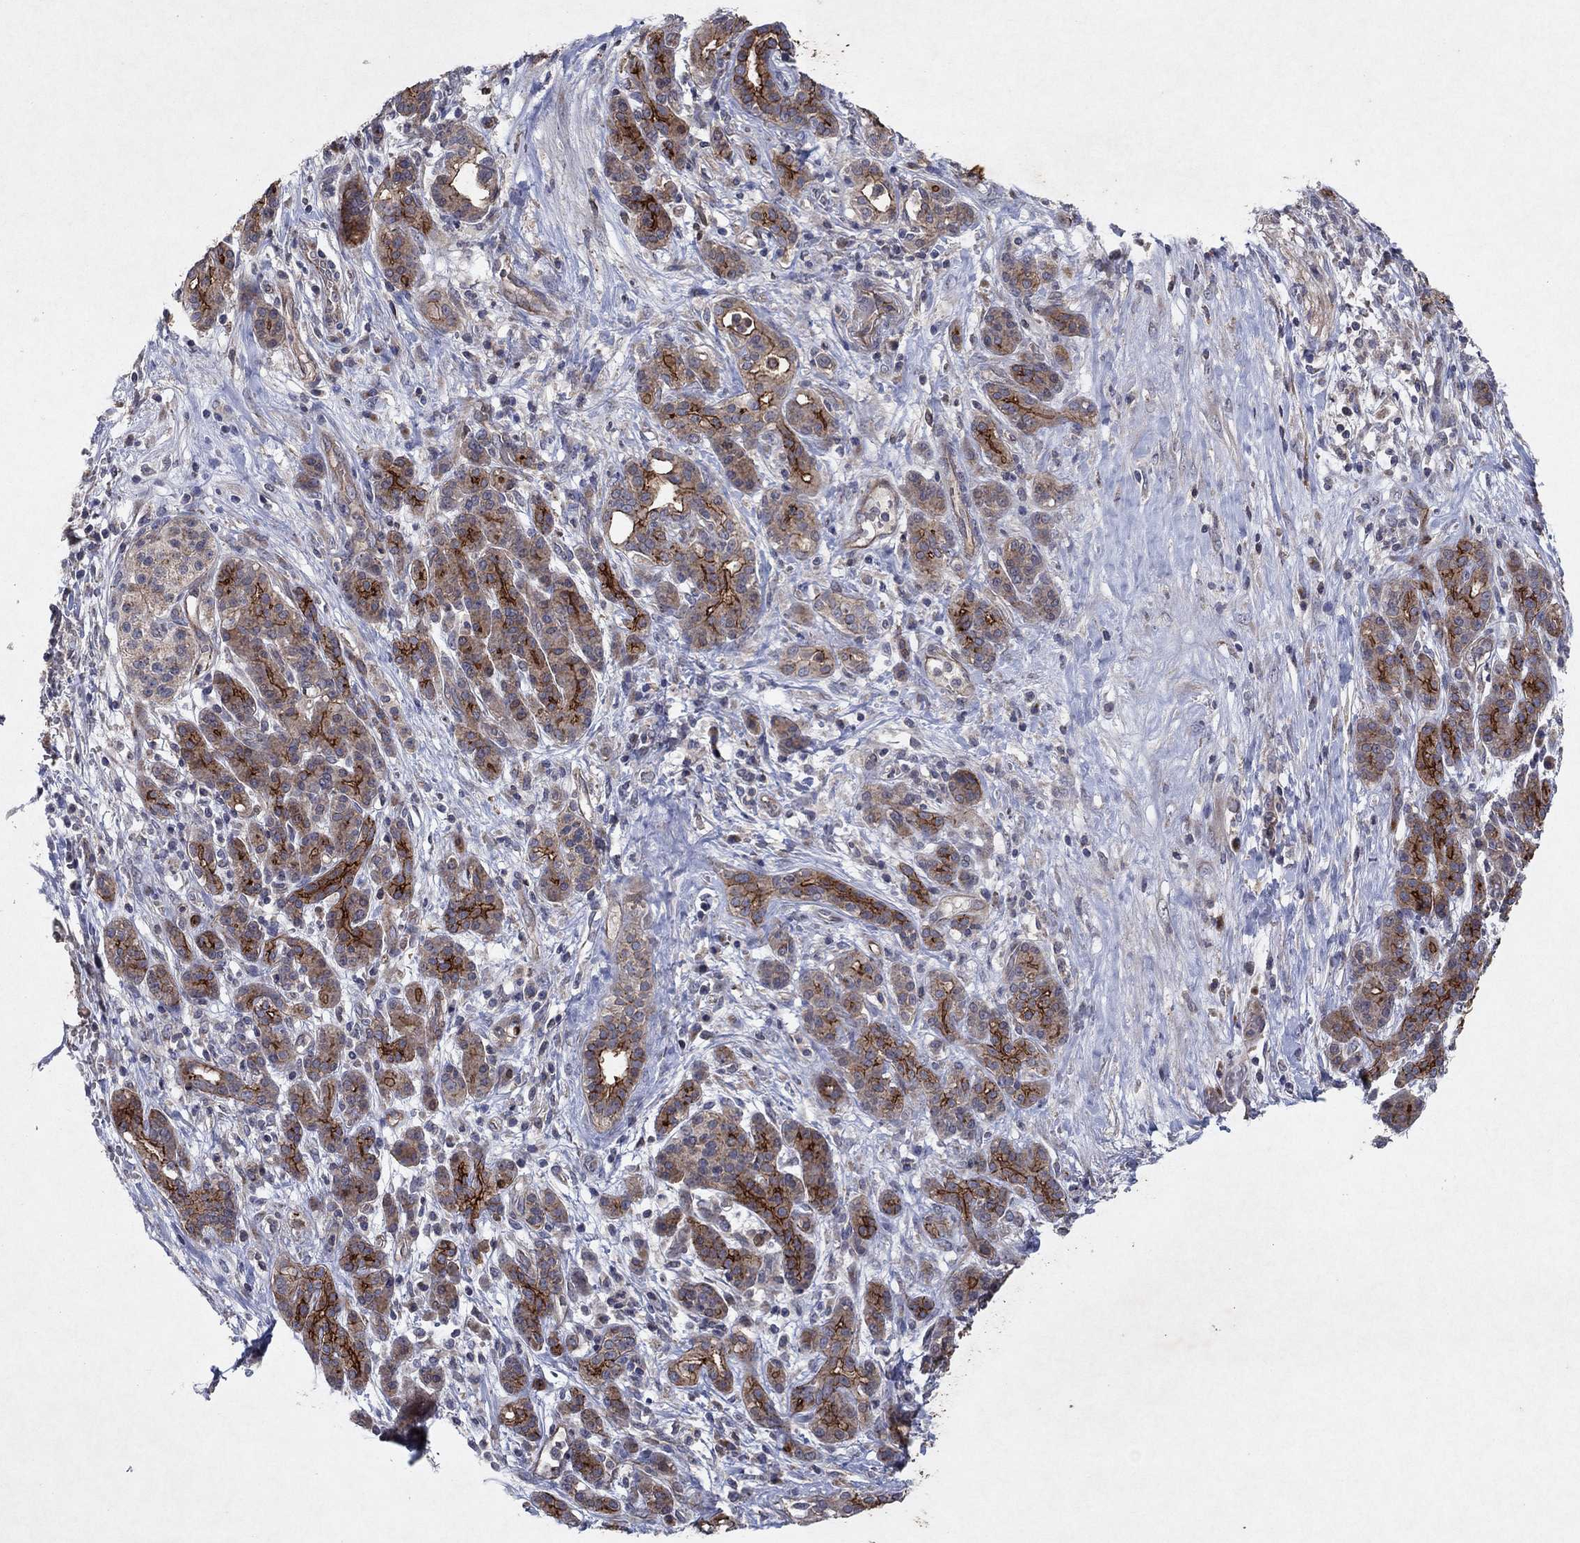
{"staining": {"intensity": "strong", "quantity": "25%-75%", "location": "cytoplasmic/membranous"}, "tissue": "pancreatic cancer", "cell_type": "Tumor cells", "image_type": "cancer", "snomed": [{"axis": "morphology", "description": "Adenocarcinoma, NOS"}, {"axis": "topography", "description": "Pancreas"}], "caption": "Human pancreatic cancer stained with a protein marker demonstrates strong staining in tumor cells.", "gene": "FRG1", "patient": {"sex": "male", "age": 44}}